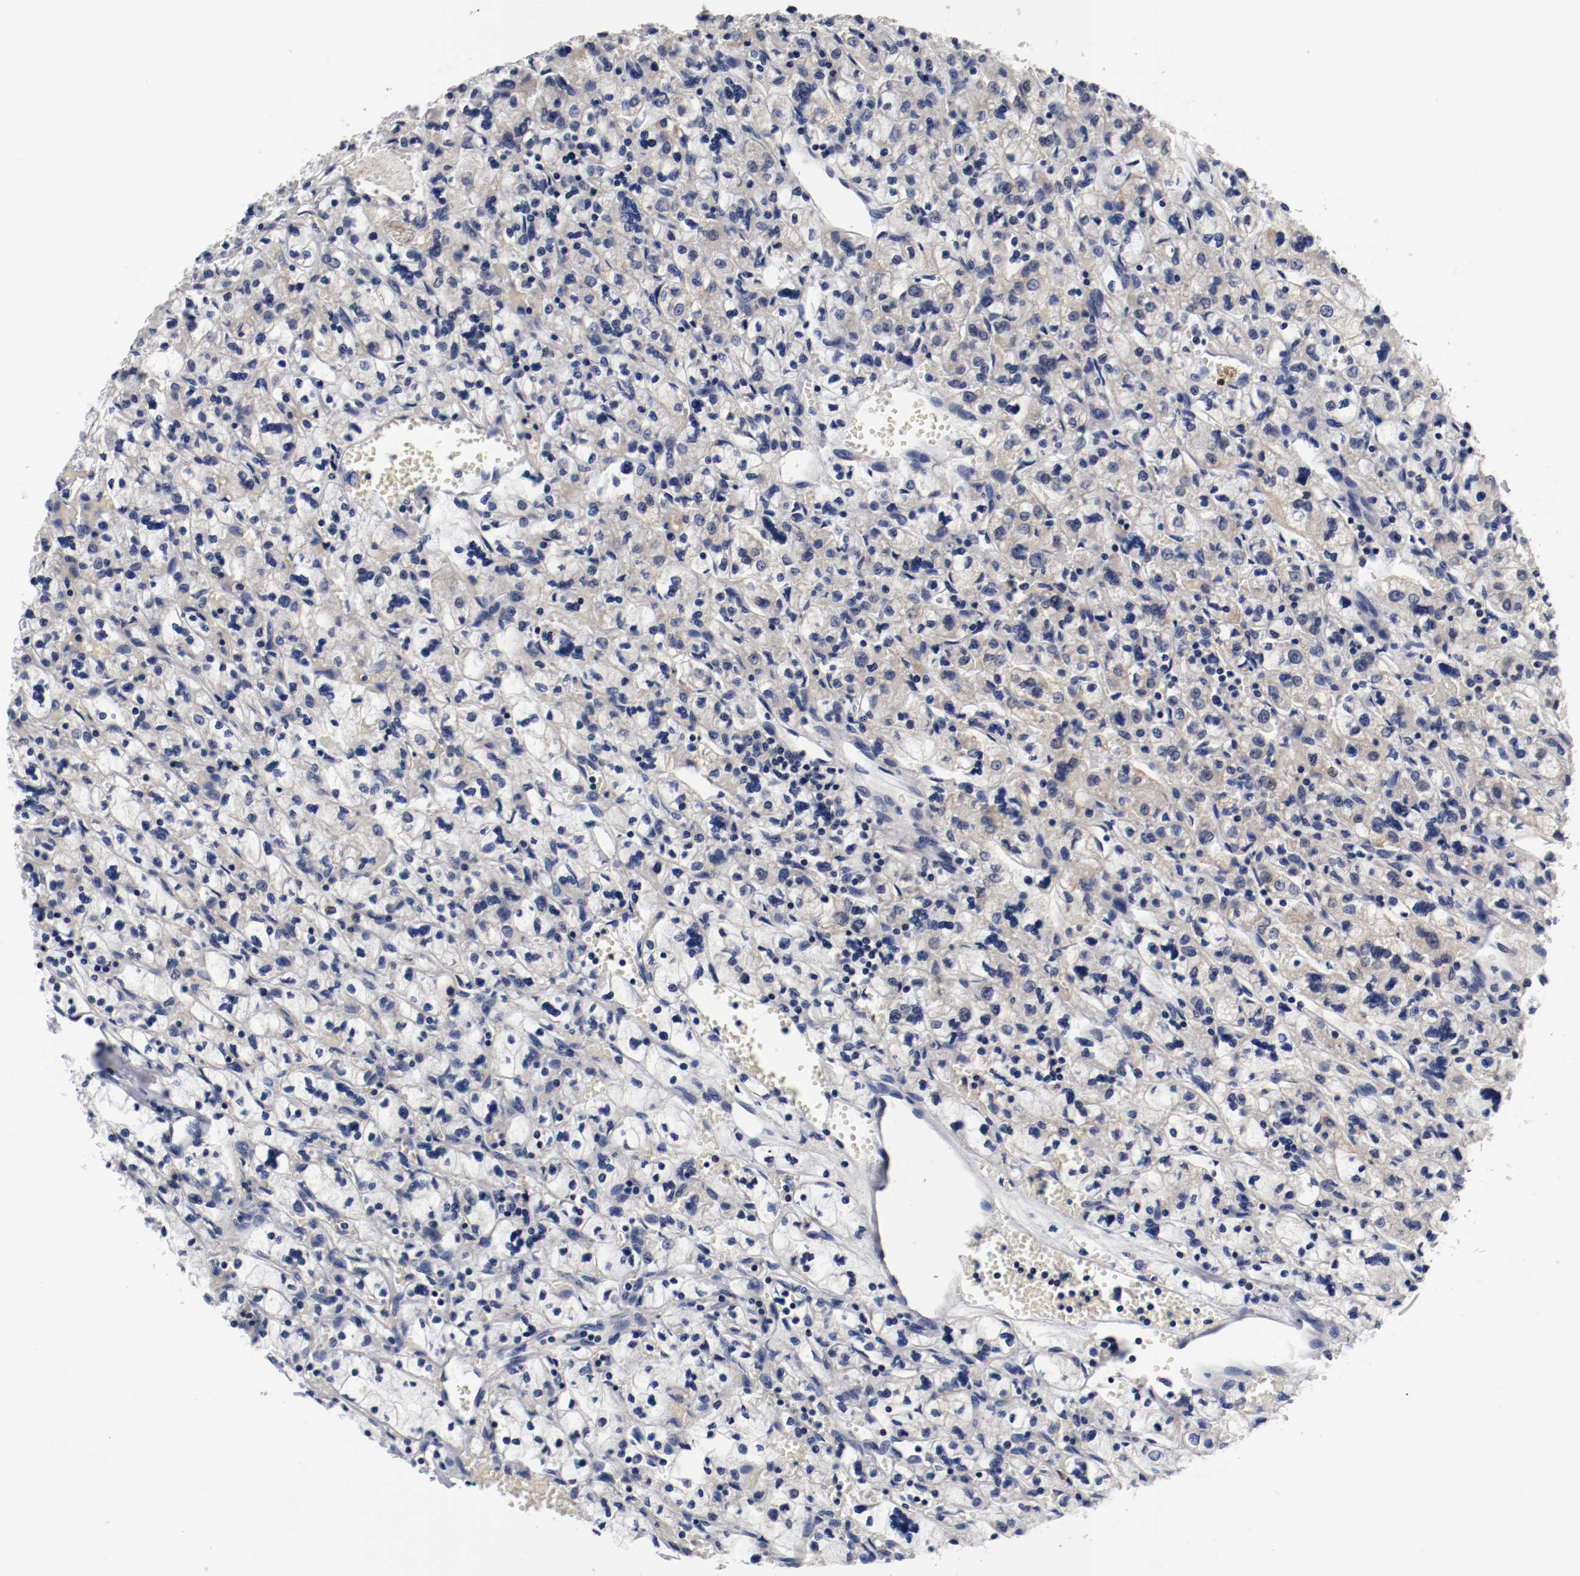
{"staining": {"intensity": "negative", "quantity": "none", "location": "none"}, "tissue": "renal cancer", "cell_type": "Tumor cells", "image_type": "cancer", "snomed": [{"axis": "morphology", "description": "Adenocarcinoma, NOS"}, {"axis": "topography", "description": "Kidney"}], "caption": "Protein analysis of adenocarcinoma (renal) shows no significant positivity in tumor cells.", "gene": "PCSK6", "patient": {"sex": "female", "age": 83}}